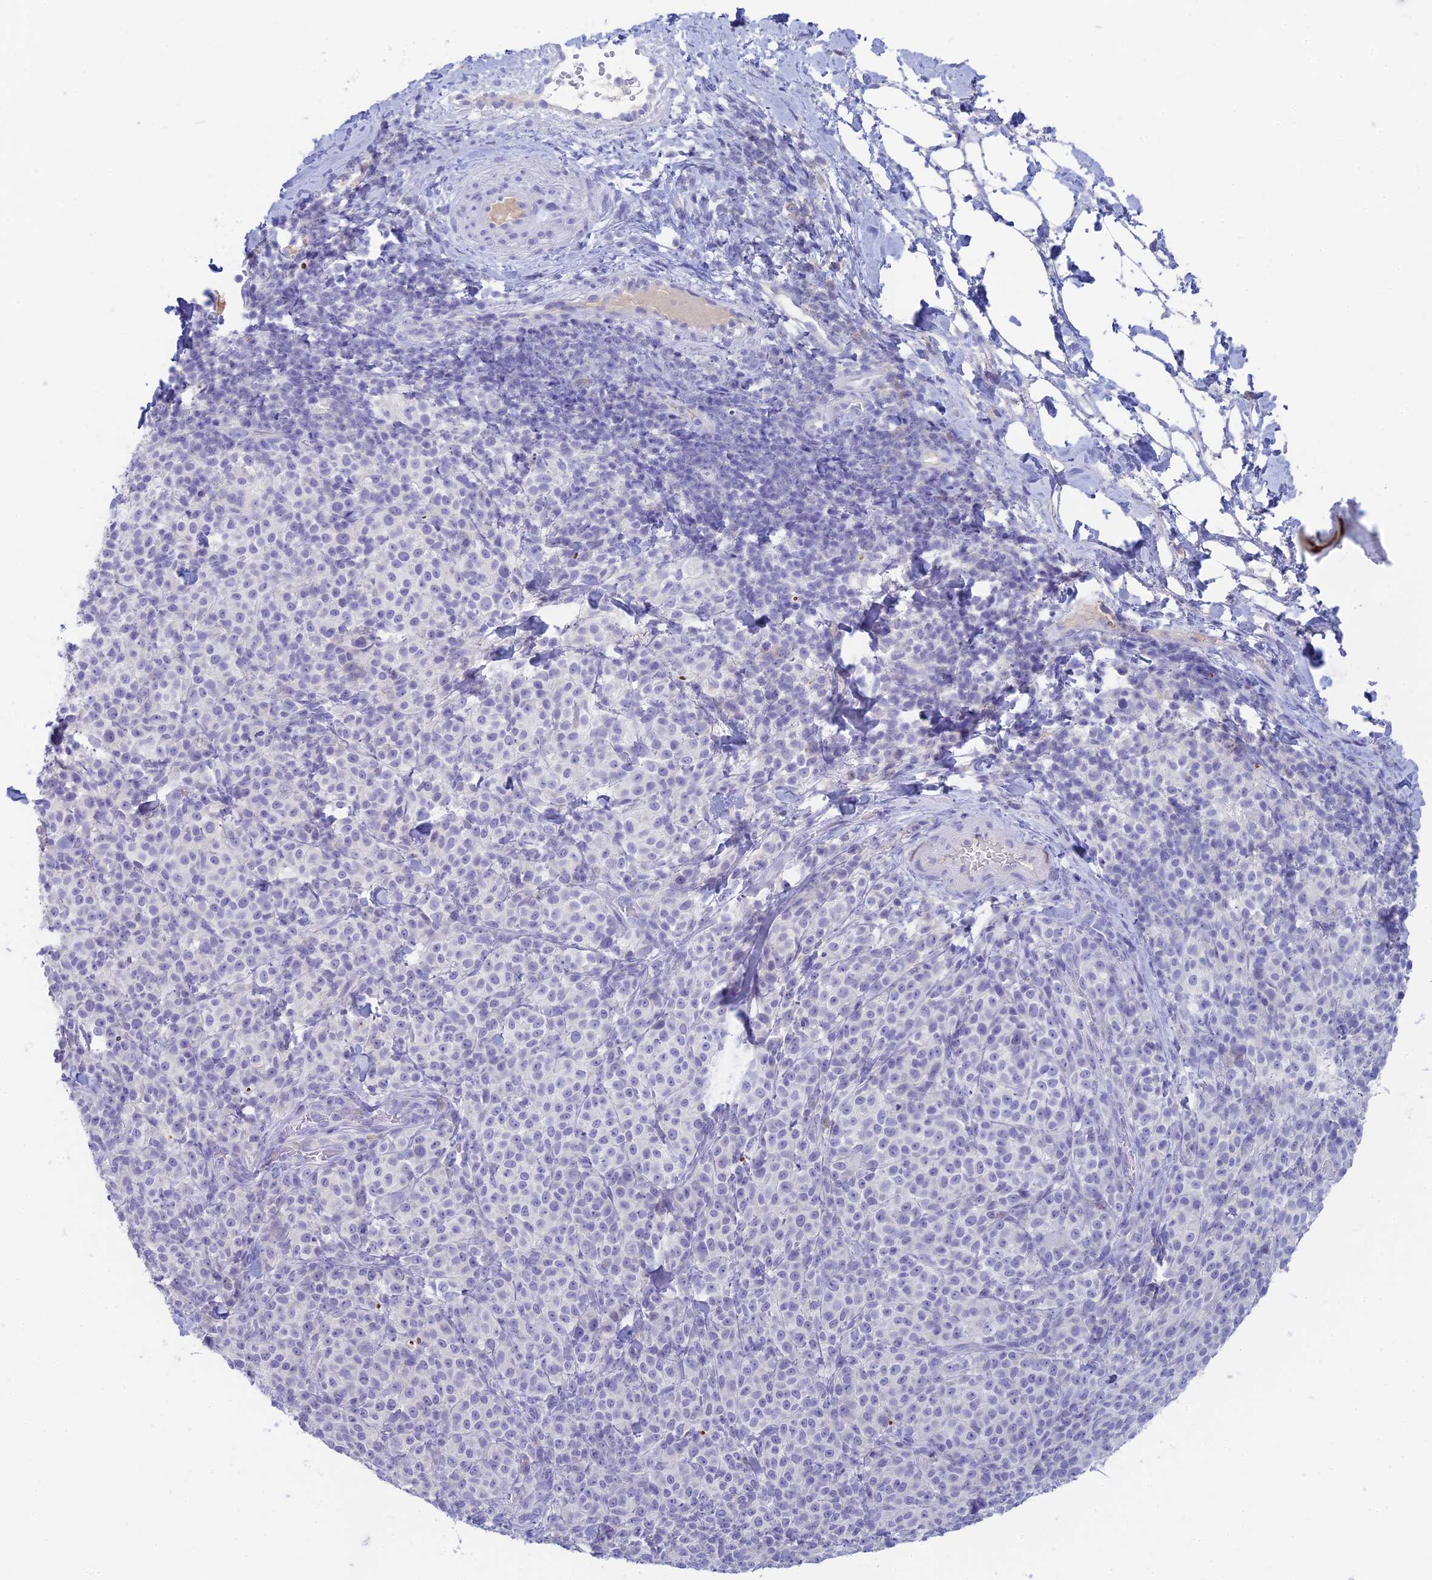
{"staining": {"intensity": "negative", "quantity": "none", "location": "none"}, "tissue": "melanoma", "cell_type": "Tumor cells", "image_type": "cancer", "snomed": [{"axis": "morphology", "description": "Normal tissue, NOS"}, {"axis": "morphology", "description": "Malignant melanoma, NOS"}, {"axis": "topography", "description": "Skin"}], "caption": "DAB (3,3'-diaminobenzidine) immunohistochemical staining of human malignant melanoma displays no significant expression in tumor cells.", "gene": "REXO5", "patient": {"sex": "female", "age": 34}}